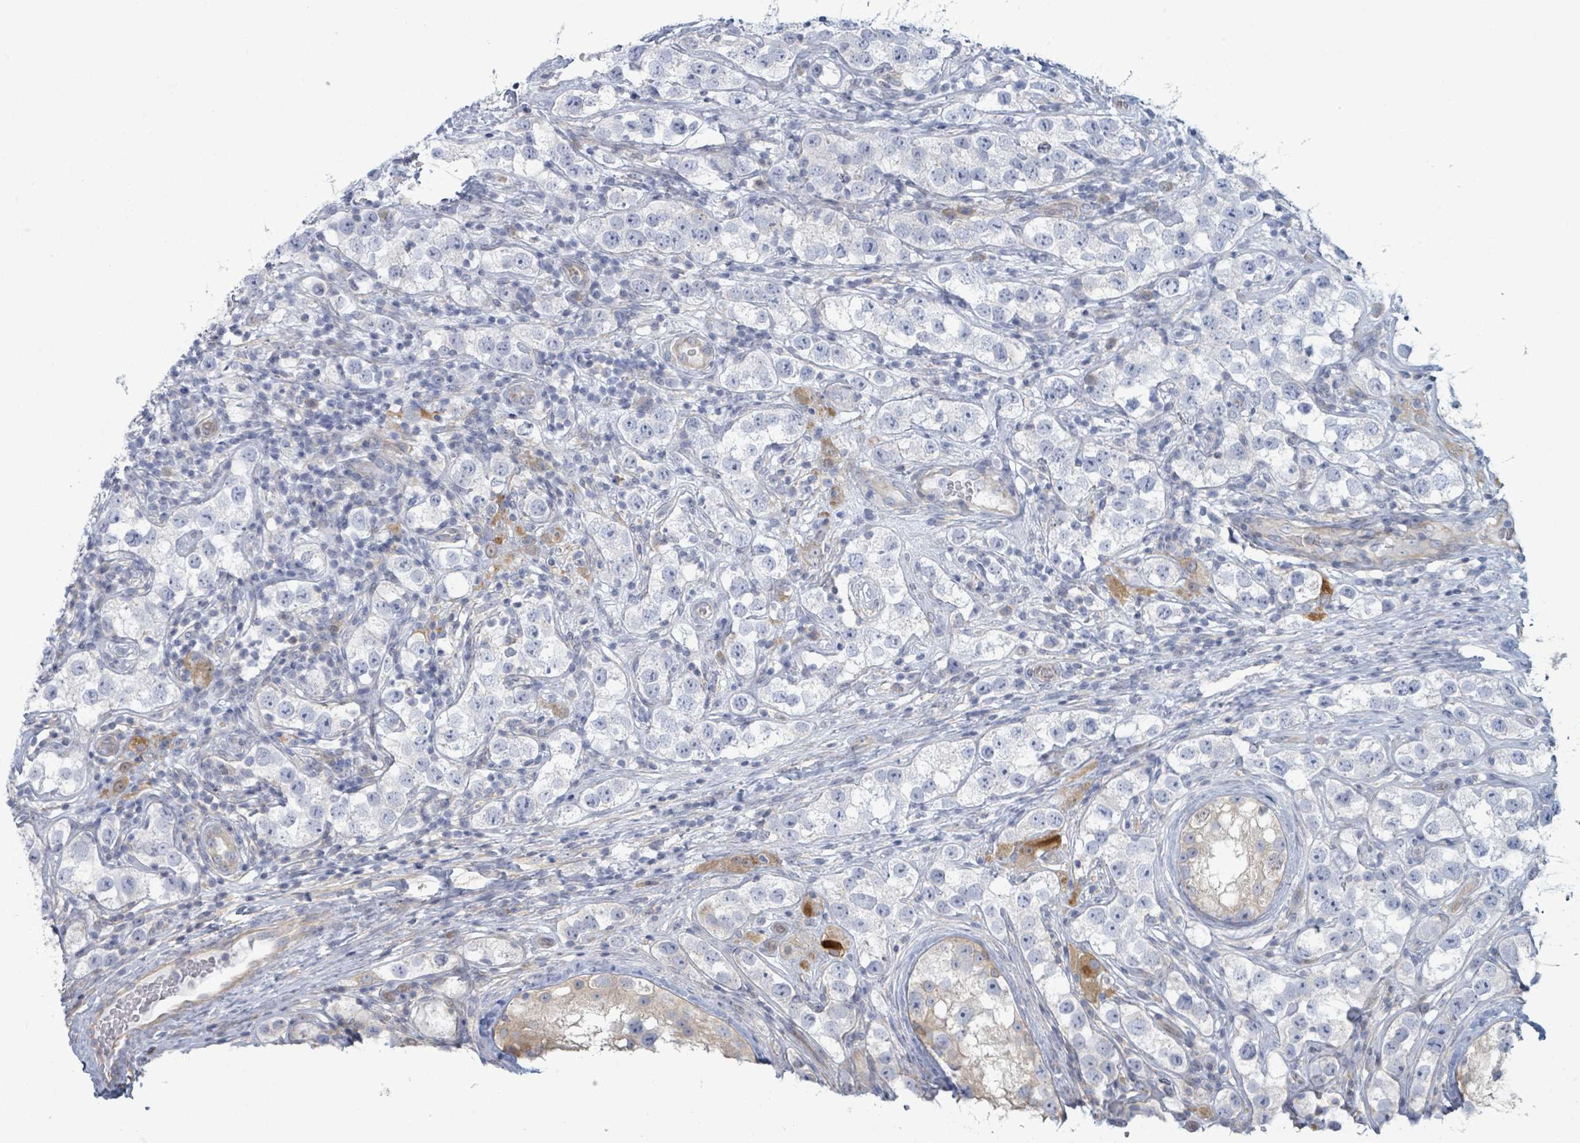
{"staining": {"intensity": "negative", "quantity": "none", "location": "none"}, "tissue": "testis cancer", "cell_type": "Tumor cells", "image_type": "cancer", "snomed": [{"axis": "morphology", "description": "Seminoma, NOS"}, {"axis": "topography", "description": "Testis"}], "caption": "This is an IHC image of human seminoma (testis). There is no staining in tumor cells.", "gene": "COL13A1", "patient": {"sex": "male", "age": 28}}